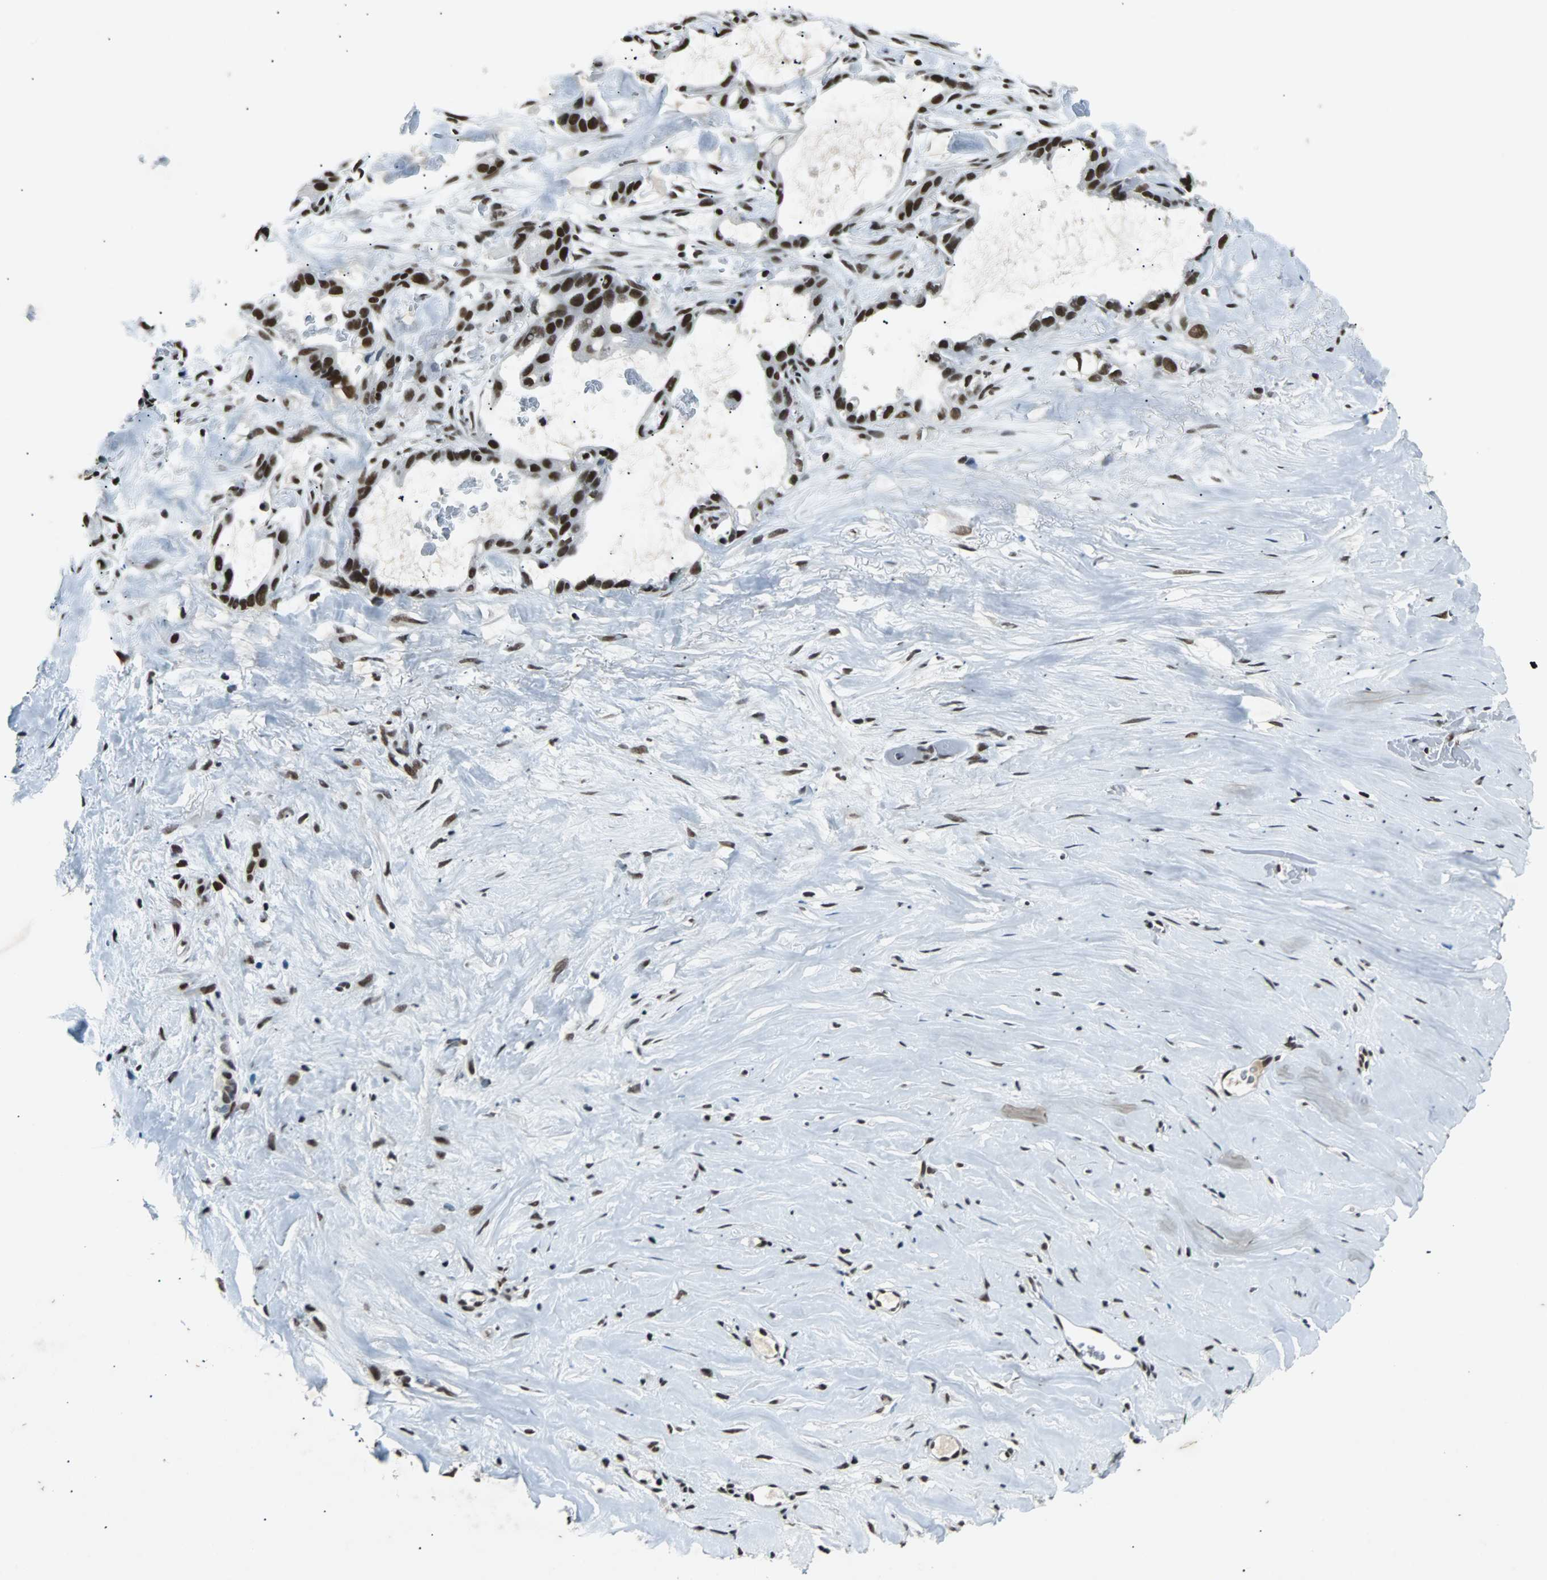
{"staining": {"intensity": "strong", "quantity": ">75%", "location": "nuclear"}, "tissue": "liver cancer", "cell_type": "Tumor cells", "image_type": "cancer", "snomed": [{"axis": "morphology", "description": "Cholangiocarcinoma"}, {"axis": "topography", "description": "Liver"}], "caption": "The histopathology image exhibits staining of liver cancer (cholangiocarcinoma), revealing strong nuclear protein staining (brown color) within tumor cells.", "gene": "GATAD2A", "patient": {"sex": "female", "age": 65}}